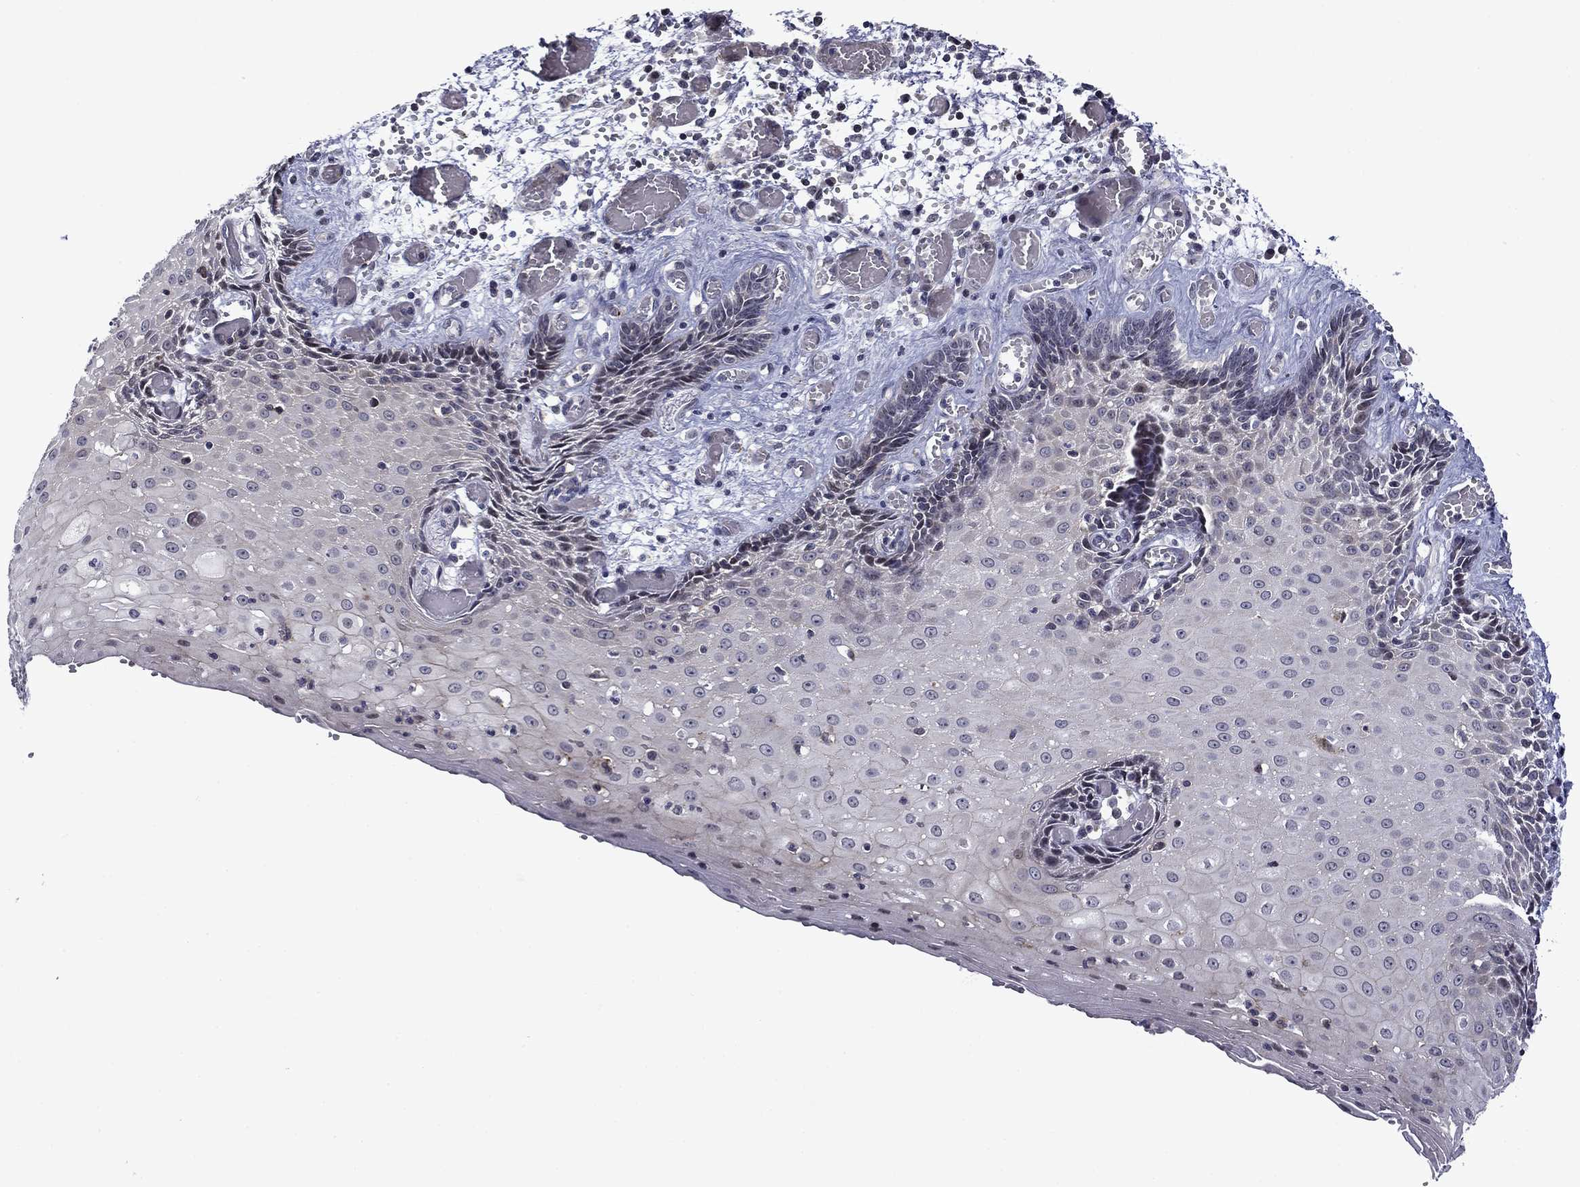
{"staining": {"intensity": "negative", "quantity": "none", "location": "none"}, "tissue": "esophagus", "cell_type": "Squamous epithelial cells", "image_type": "normal", "snomed": [{"axis": "morphology", "description": "Normal tissue, NOS"}, {"axis": "topography", "description": "Esophagus"}], "caption": "There is no significant expression in squamous epithelial cells of esophagus. (DAB (3,3'-diaminobenzidine) immunohistochemistry with hematoxylin counter stain).", "gene": "B3GAT1", "patient": {"sex": "male", "age": 58}}